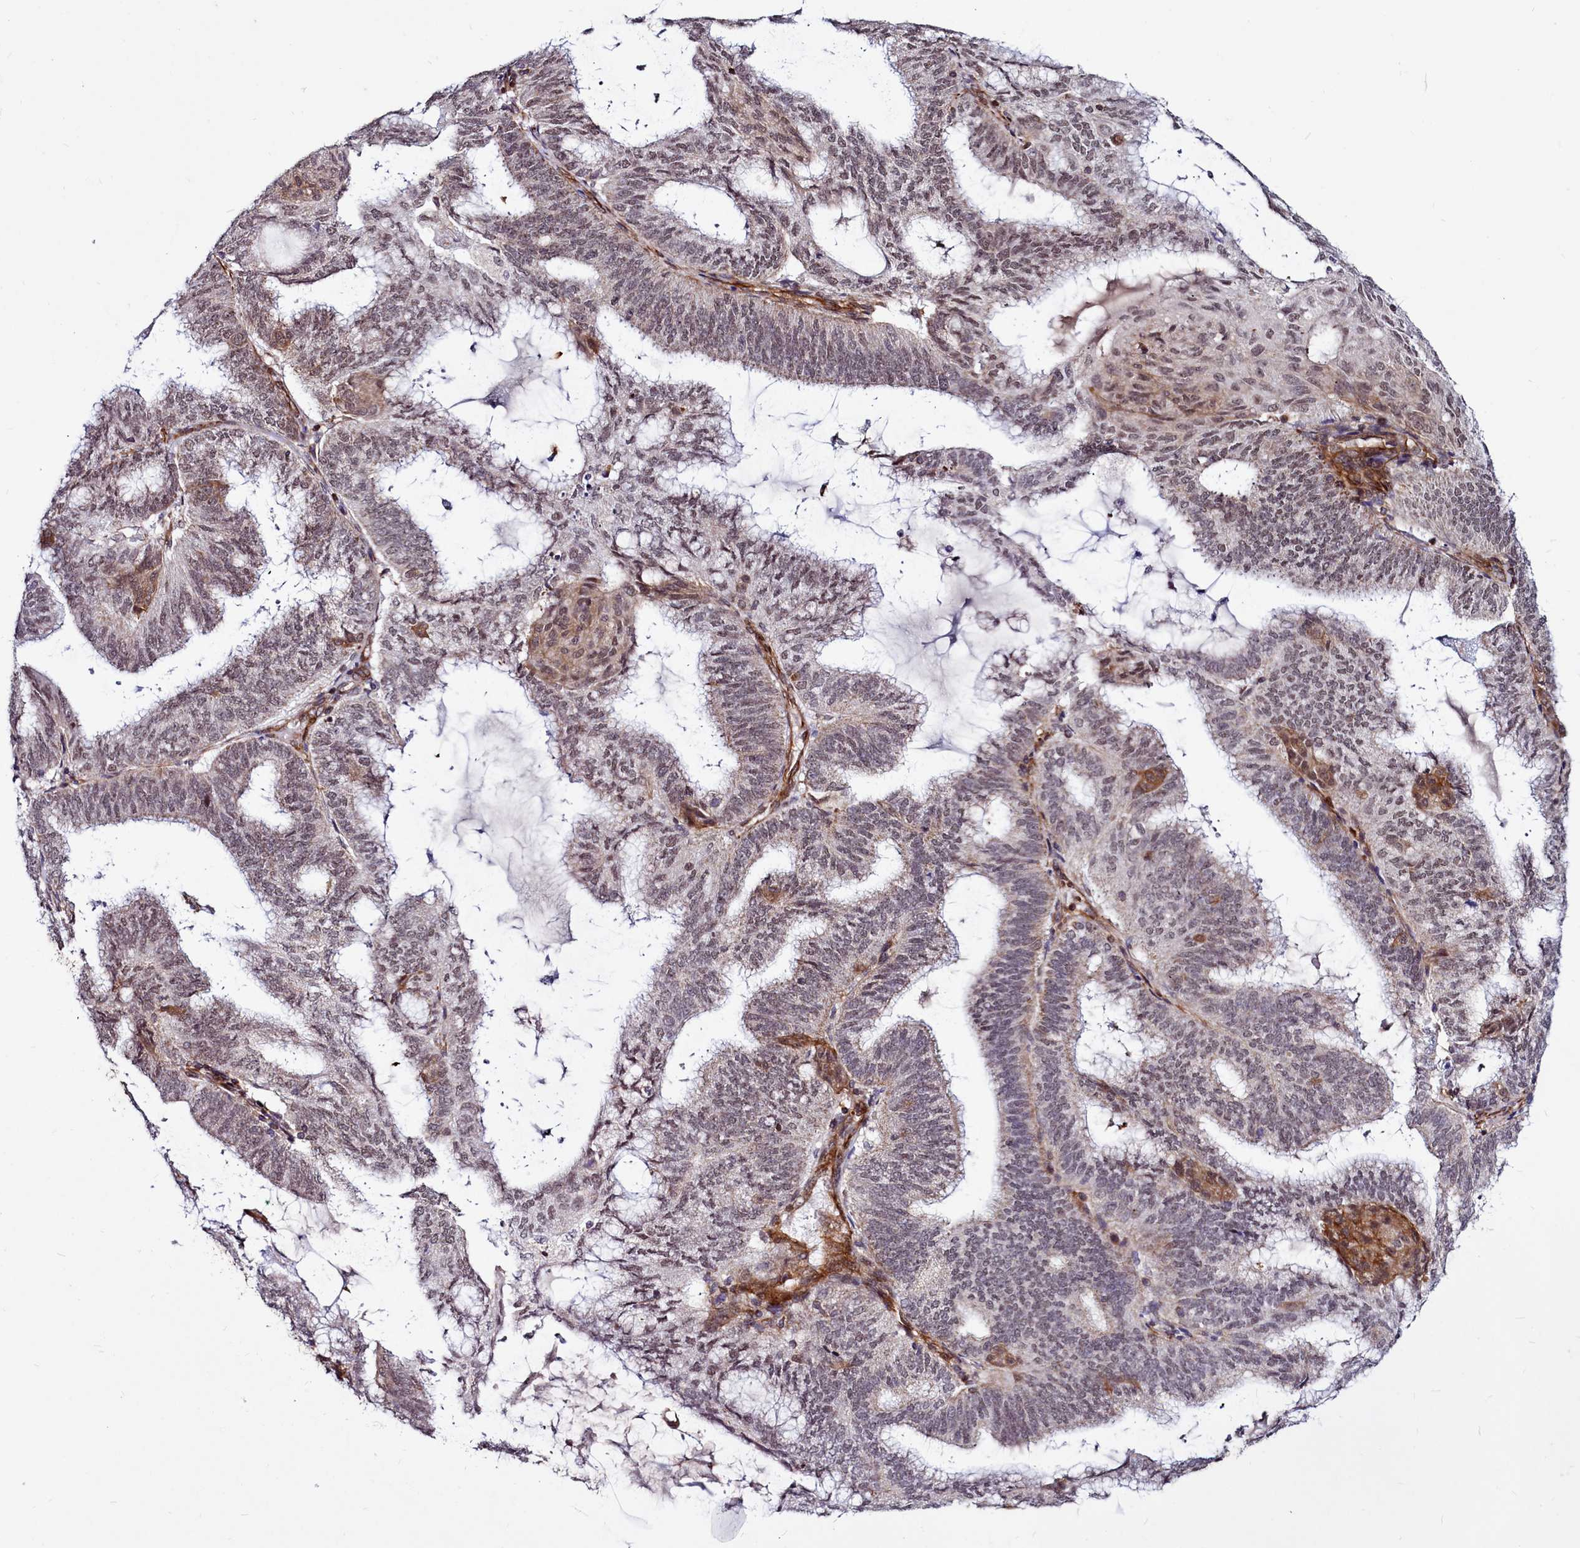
{"staining": {"intensity": "weak", "quantity": "25%-75%", "location": "nuclear"}, "tissue": "endometrial cancer", "cell_type": "Tumor cells", "image_type": "cancer", "snomed": [{"axis": "morphology", "description": "Adenocarcinoma, NOS"}, {"axis": "topography", "description": "Endometrium"}], "caption": "Endometrial adenocarcinoma stained for a protein shows weak nuclear positivity in tumor cells.", "gene": "CLK3", "patient": {"sex": "female", "age": 49}}